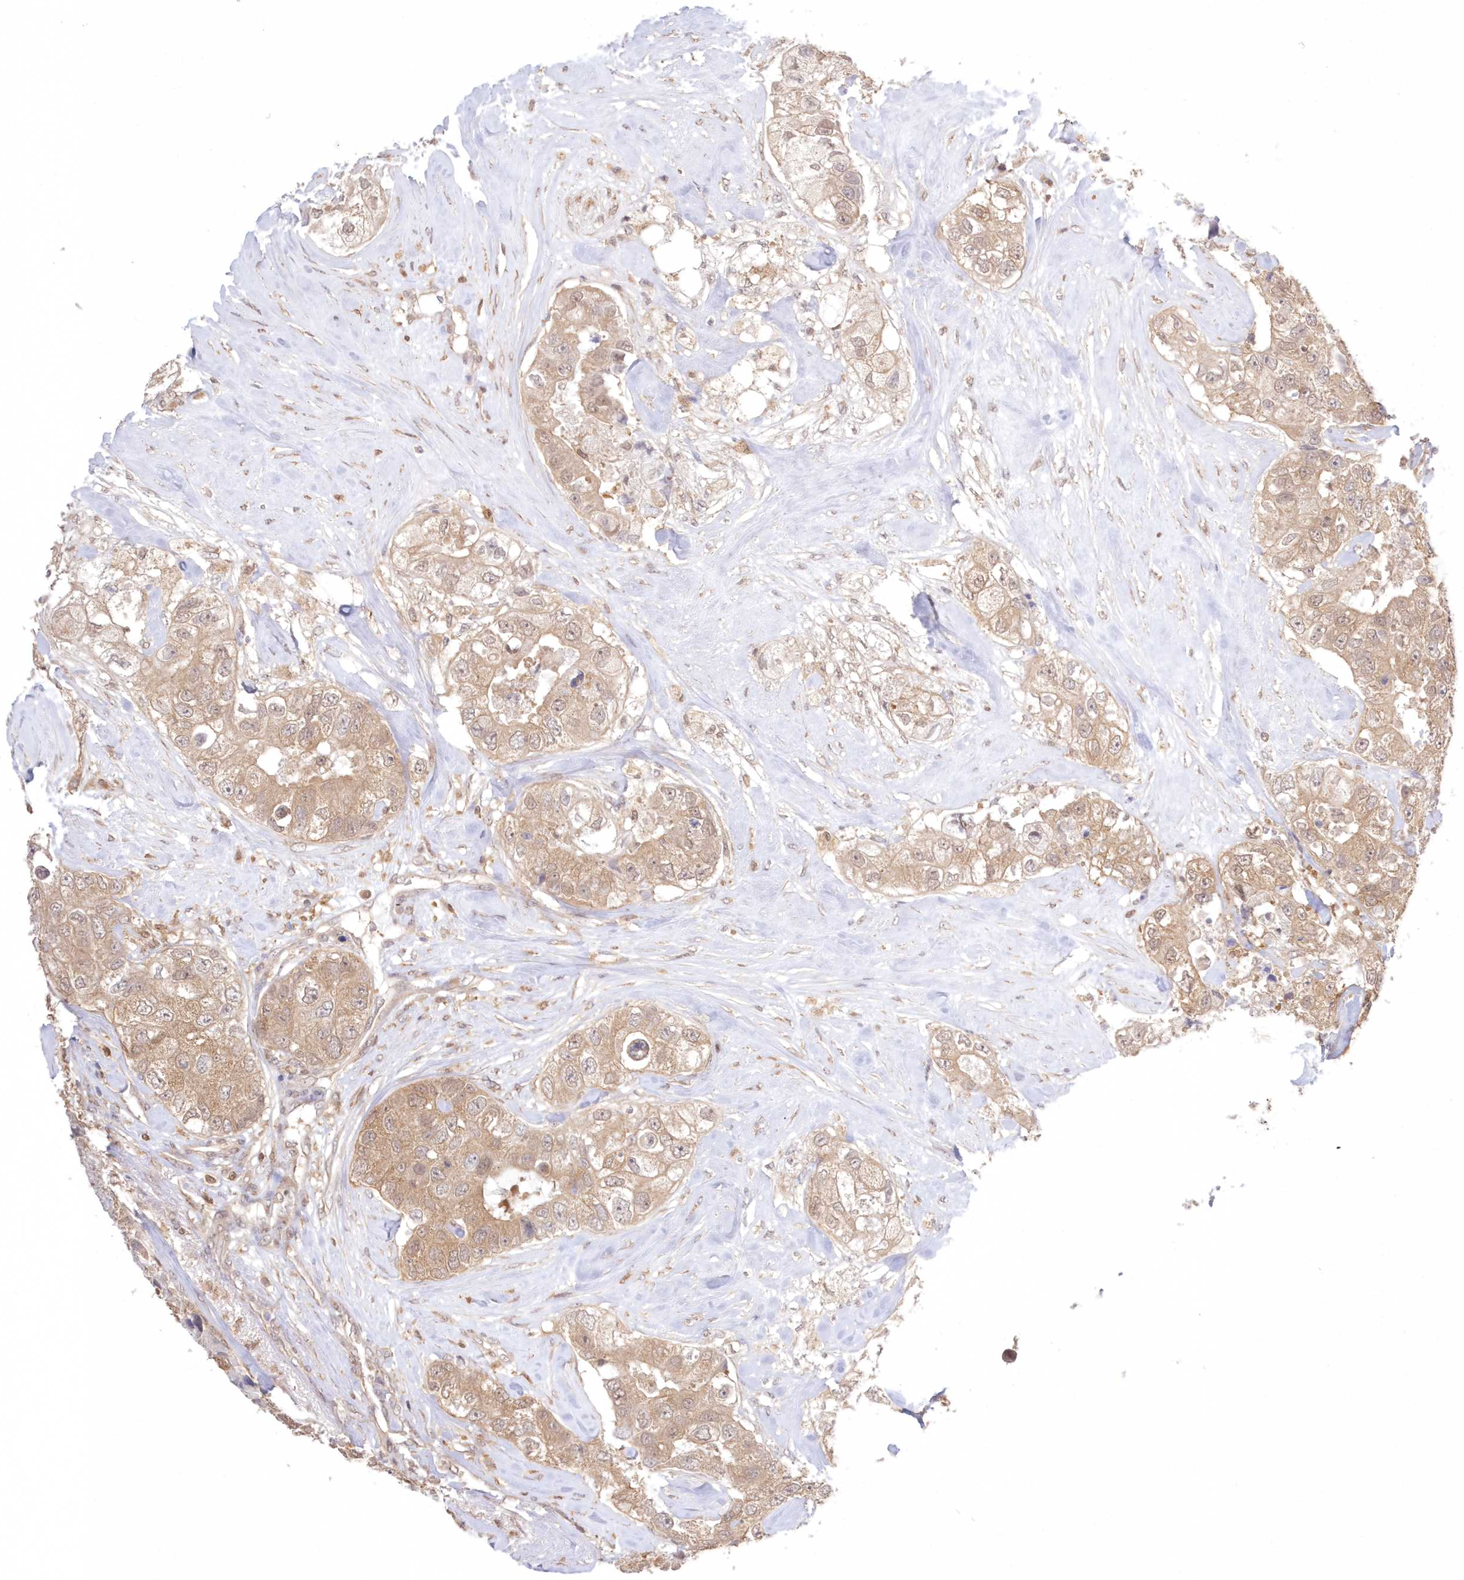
{"staining": {"intensity": "moderate", "quantity": ">75%", "location": "cytoplasmic/membranous"}, "tissue": "breast cancer", "cell_type": "Tumor cells", "image_type": "cancer", "snomed": [{"axis": "morphology", "description": "Duct carcinoma"}, {"axis": "topography", "description": "Breast"}], "caption": "There is medium levels of moderate cytoplasmic/membranous positivity in tumor cells of breast invasive ductal carcinoma, as demonstrated by immunohistochemical staining (brown color).", "gene": "RNPEP", "patient": {"sex": "female", "age": 62}}